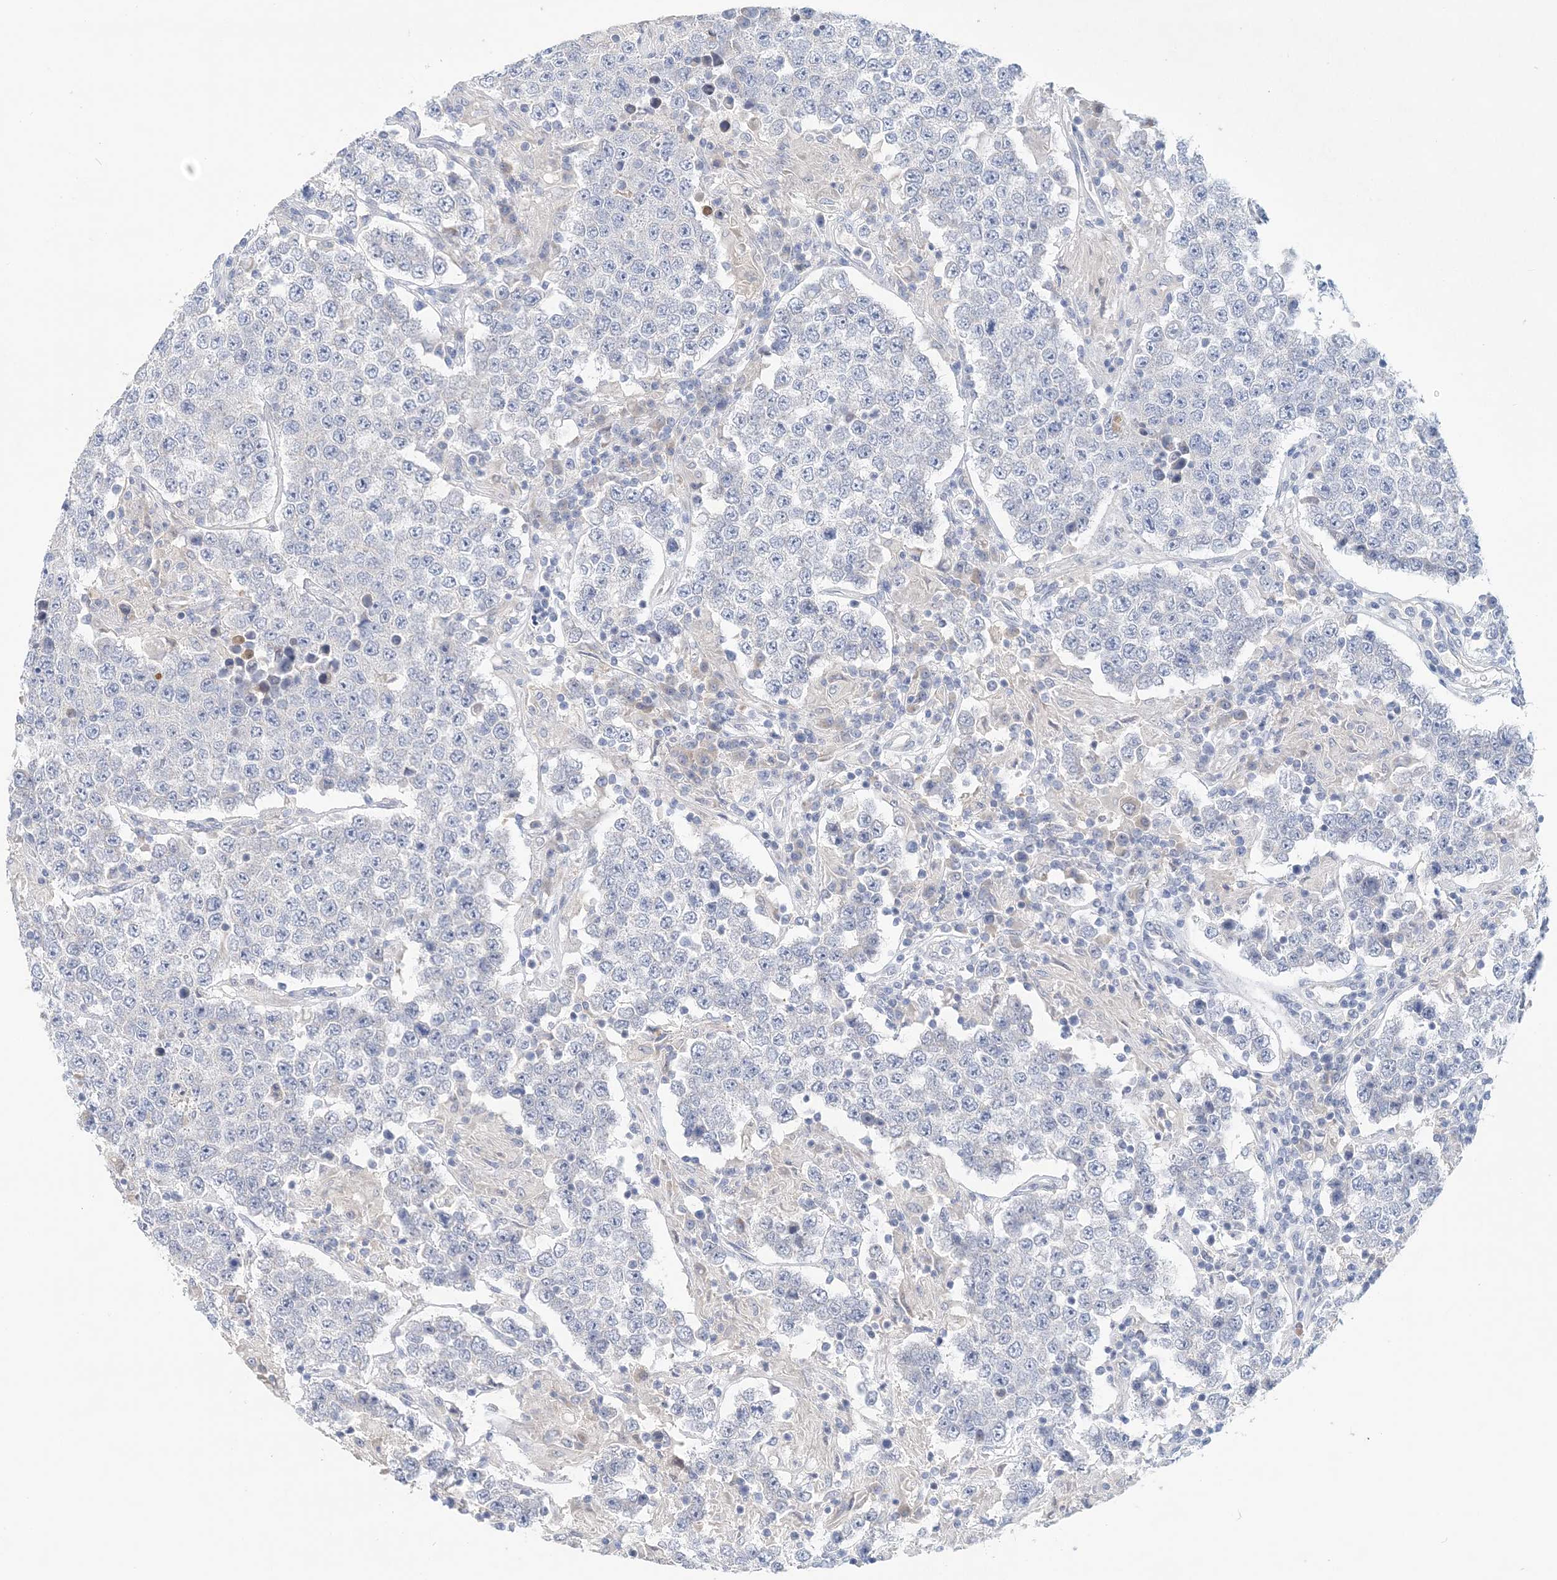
{"staining": {"intensity": "negative", "quantity": "none", "location": "none"}, "tissue": "testis cancer", "cell_type": "Tumor cells", "image_type": "cancer", "snomed": [{"axis": "morphology", "description": "Normal tissue, NOS"}, {"axis": "morphology", "description": "Urothelial carcinoma, High grade"}, {"axis": "morphology", "description": "Seminoma, NOS"}, {"axis": "morphology", "description": "Carcinoma, Embryonal, NOS"}, {"axis": "topography", "description": "Urinary bladder"}, {"axis": "topography", "description": "Testis"}], "caption": "Tumor cells are negative for protein expression in human testis high-grade urothelial carcinoma.", "gene": "LRRIQ4", "patient": {"sex": "male", "age": 41}}